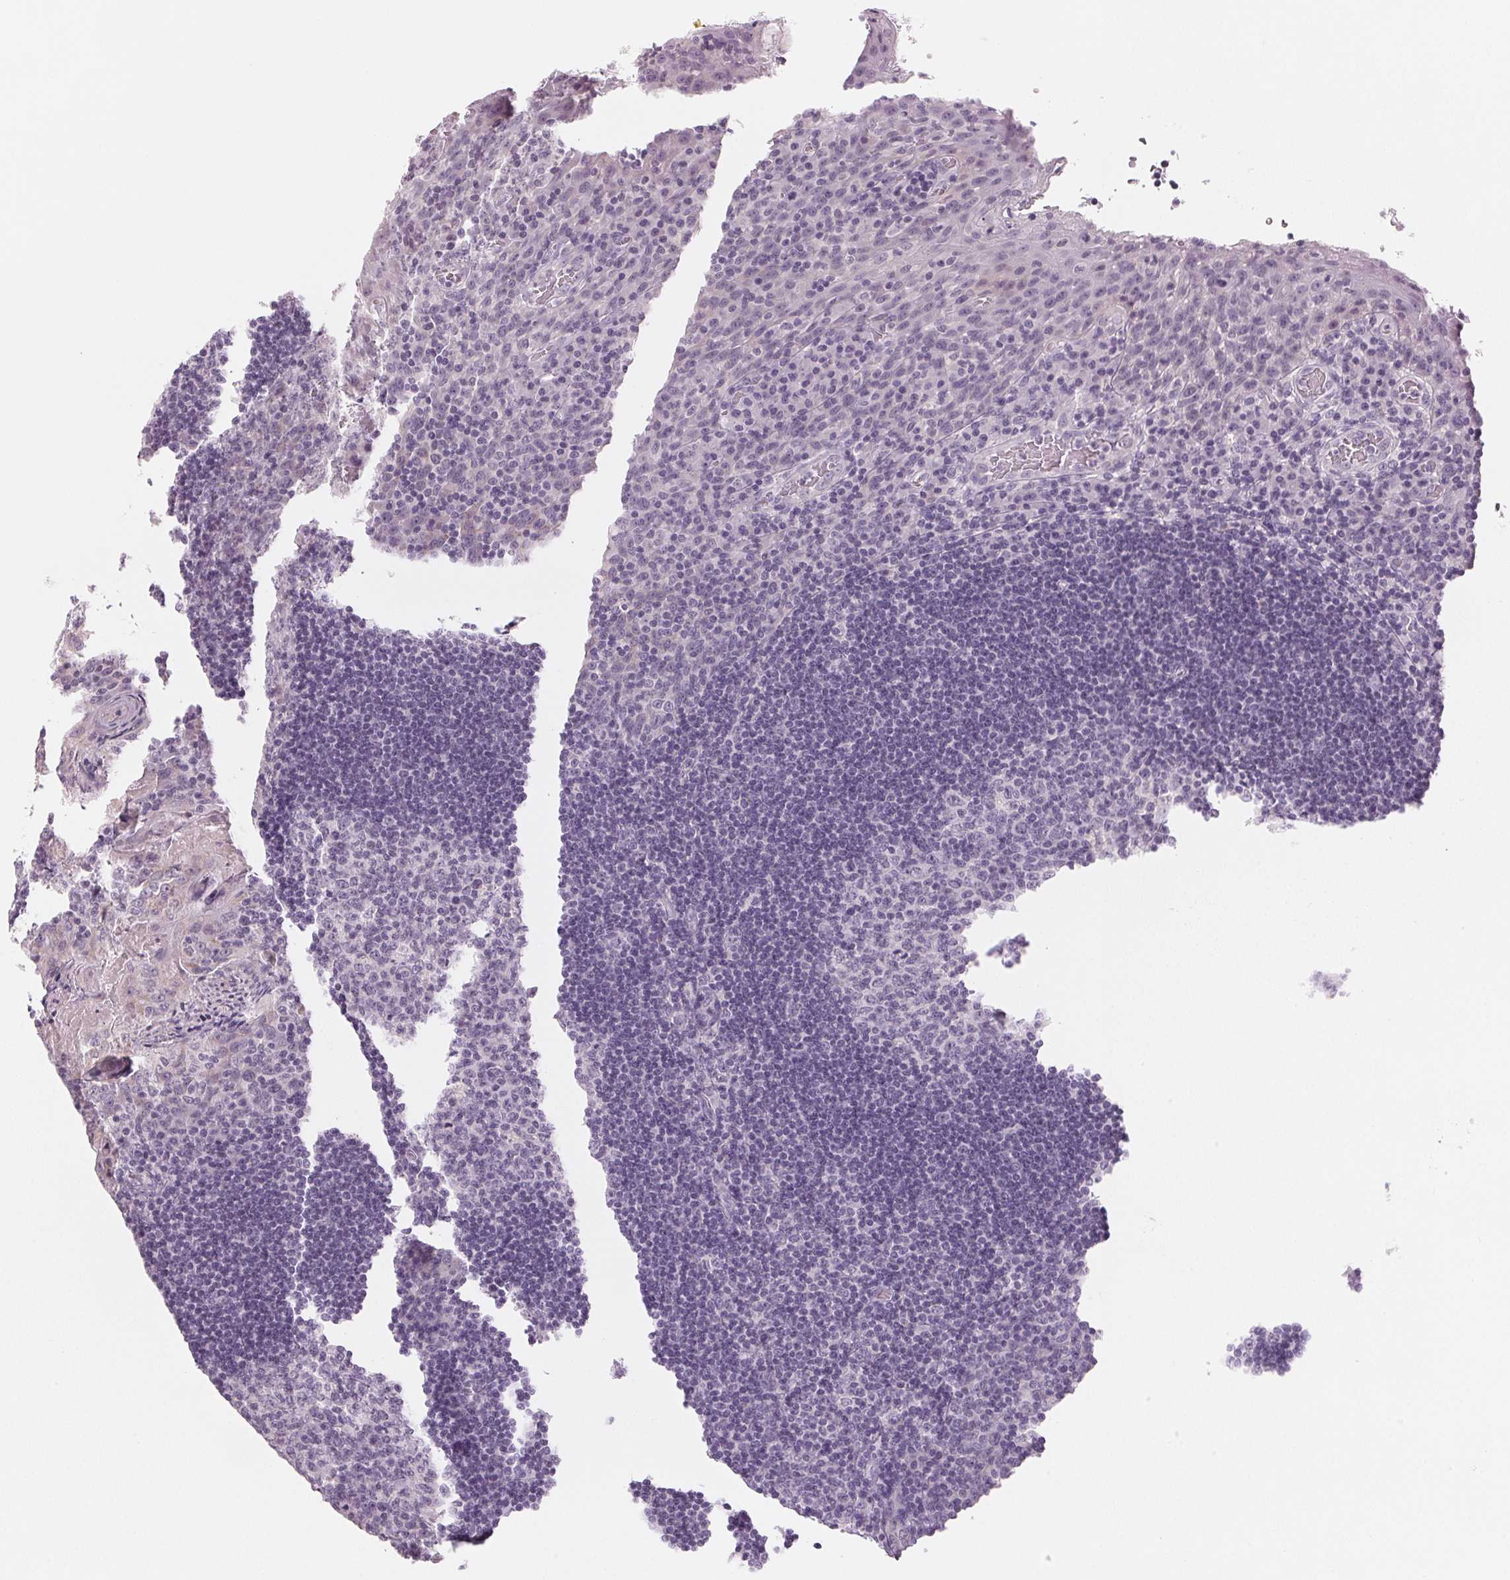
{"staining": {"intensity": "negative", "quantity": "none", "location": "none"}, "tissue": "tonsil", "cell_type": "Germinal center cells", "image_type": "normal", "snomed": [{"axis": "morphology", "description": "Normal tissue, NOS"}, {"axis": "topography", "description": "Tonsil"}], "caption": "Immunohistochemistry image of normal tonsil stained for a protein (brown), which demonstrates no positivity in germinal center cells.", "gene": "EHHADH", "patient": {"sex": "male", "age": 17}}